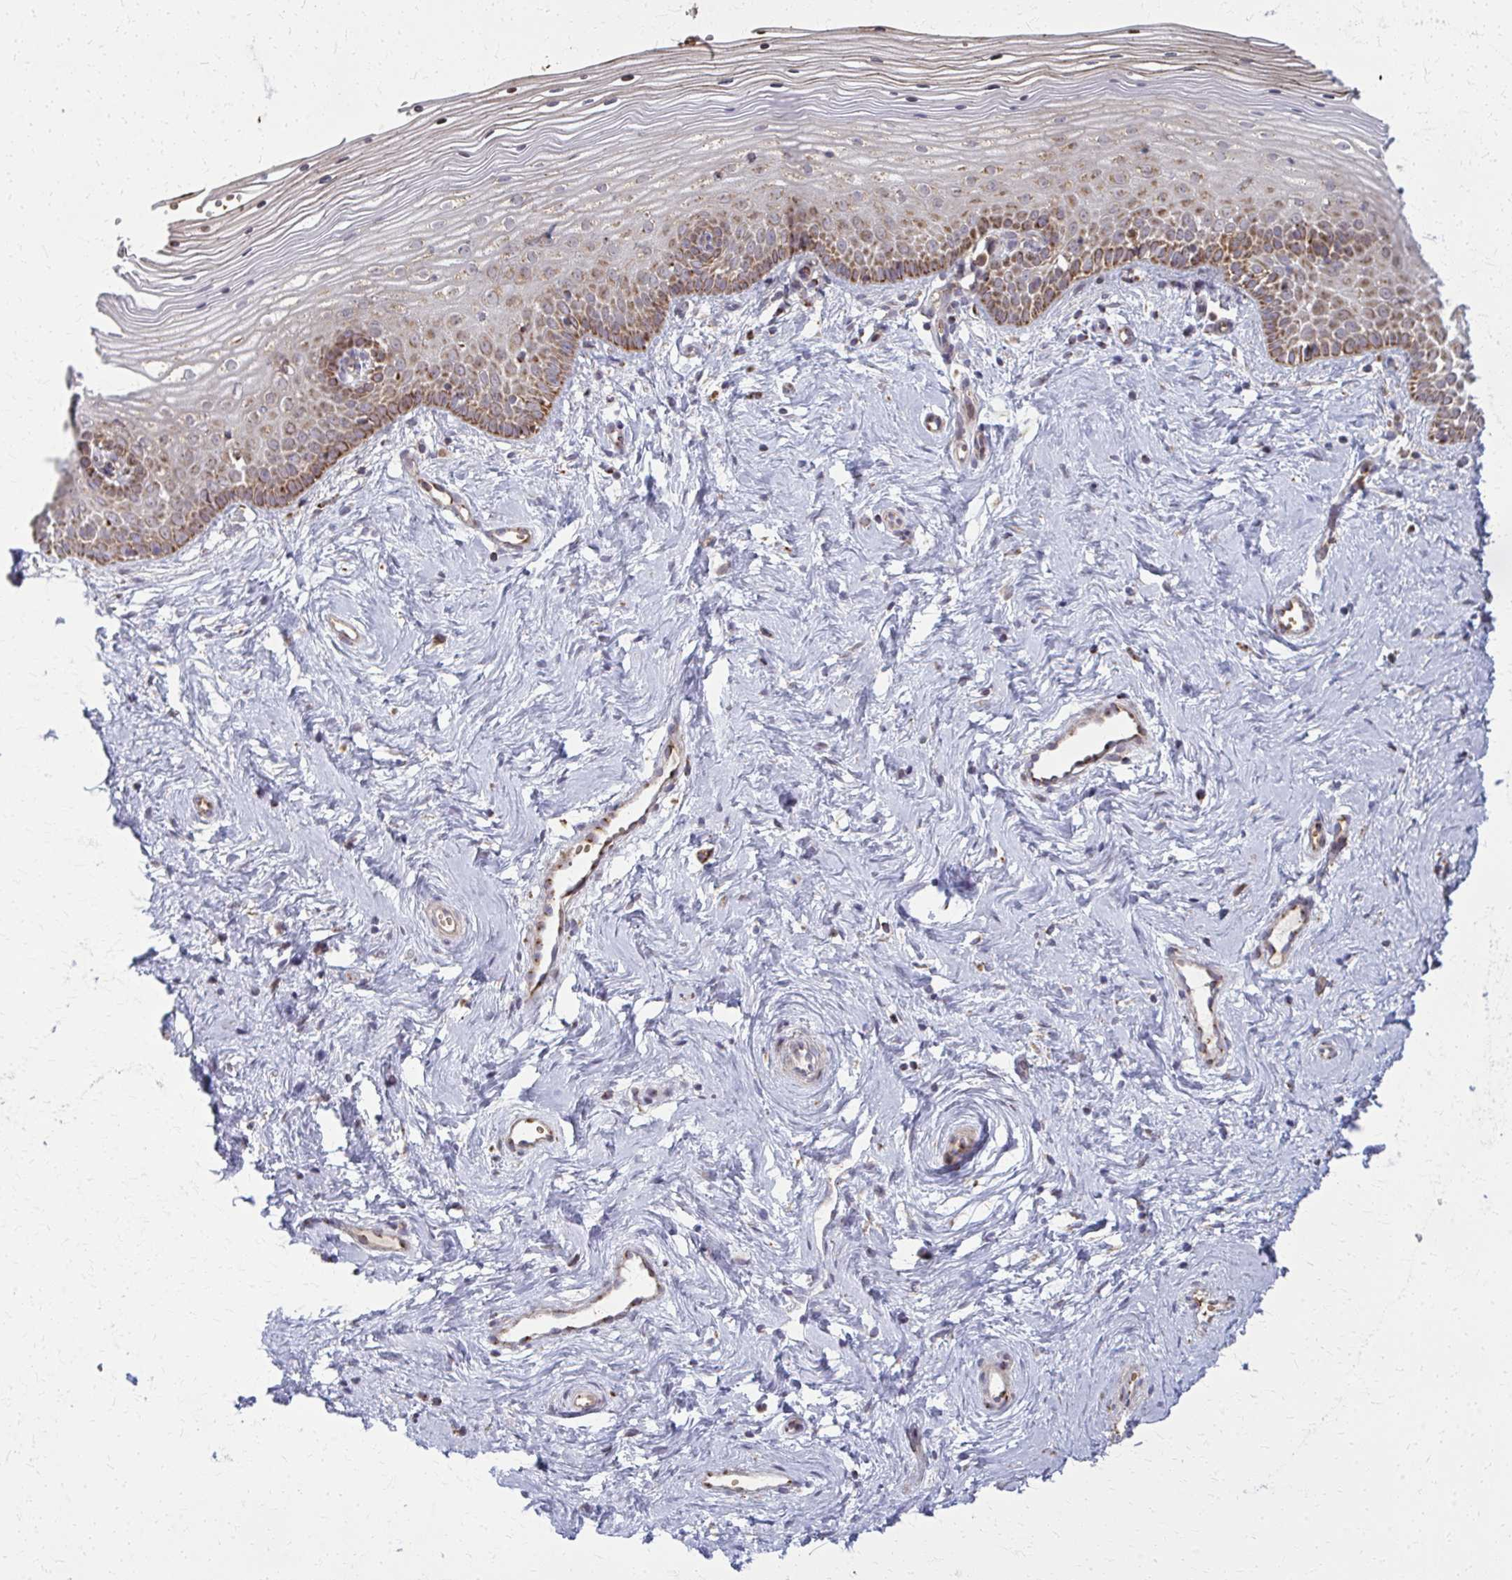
{"staining": {"intensity": "strong", "quantity": "25%-75%", "location": "cytoplasmic/membranous"}, "tissue": "vagina", "cell_type": "Squamous epithelial cells", "image_type": "normal", "snomed": [{"axis": "morphology", "description": "Normal tissue, NOS"}, {"axis": "topography", "description": "Vagina"}], "caption": "This photomicrograph reveals benign vagina stained with immunohistochemistry to label a protein in brown. The cytoplasmic/membranous of squamous epithelial cells show strong positivity for the protein. Nuclei are counter-stained blue.", "gene": "MCCC1", "patient": {"sex": "female", "age": 38}}